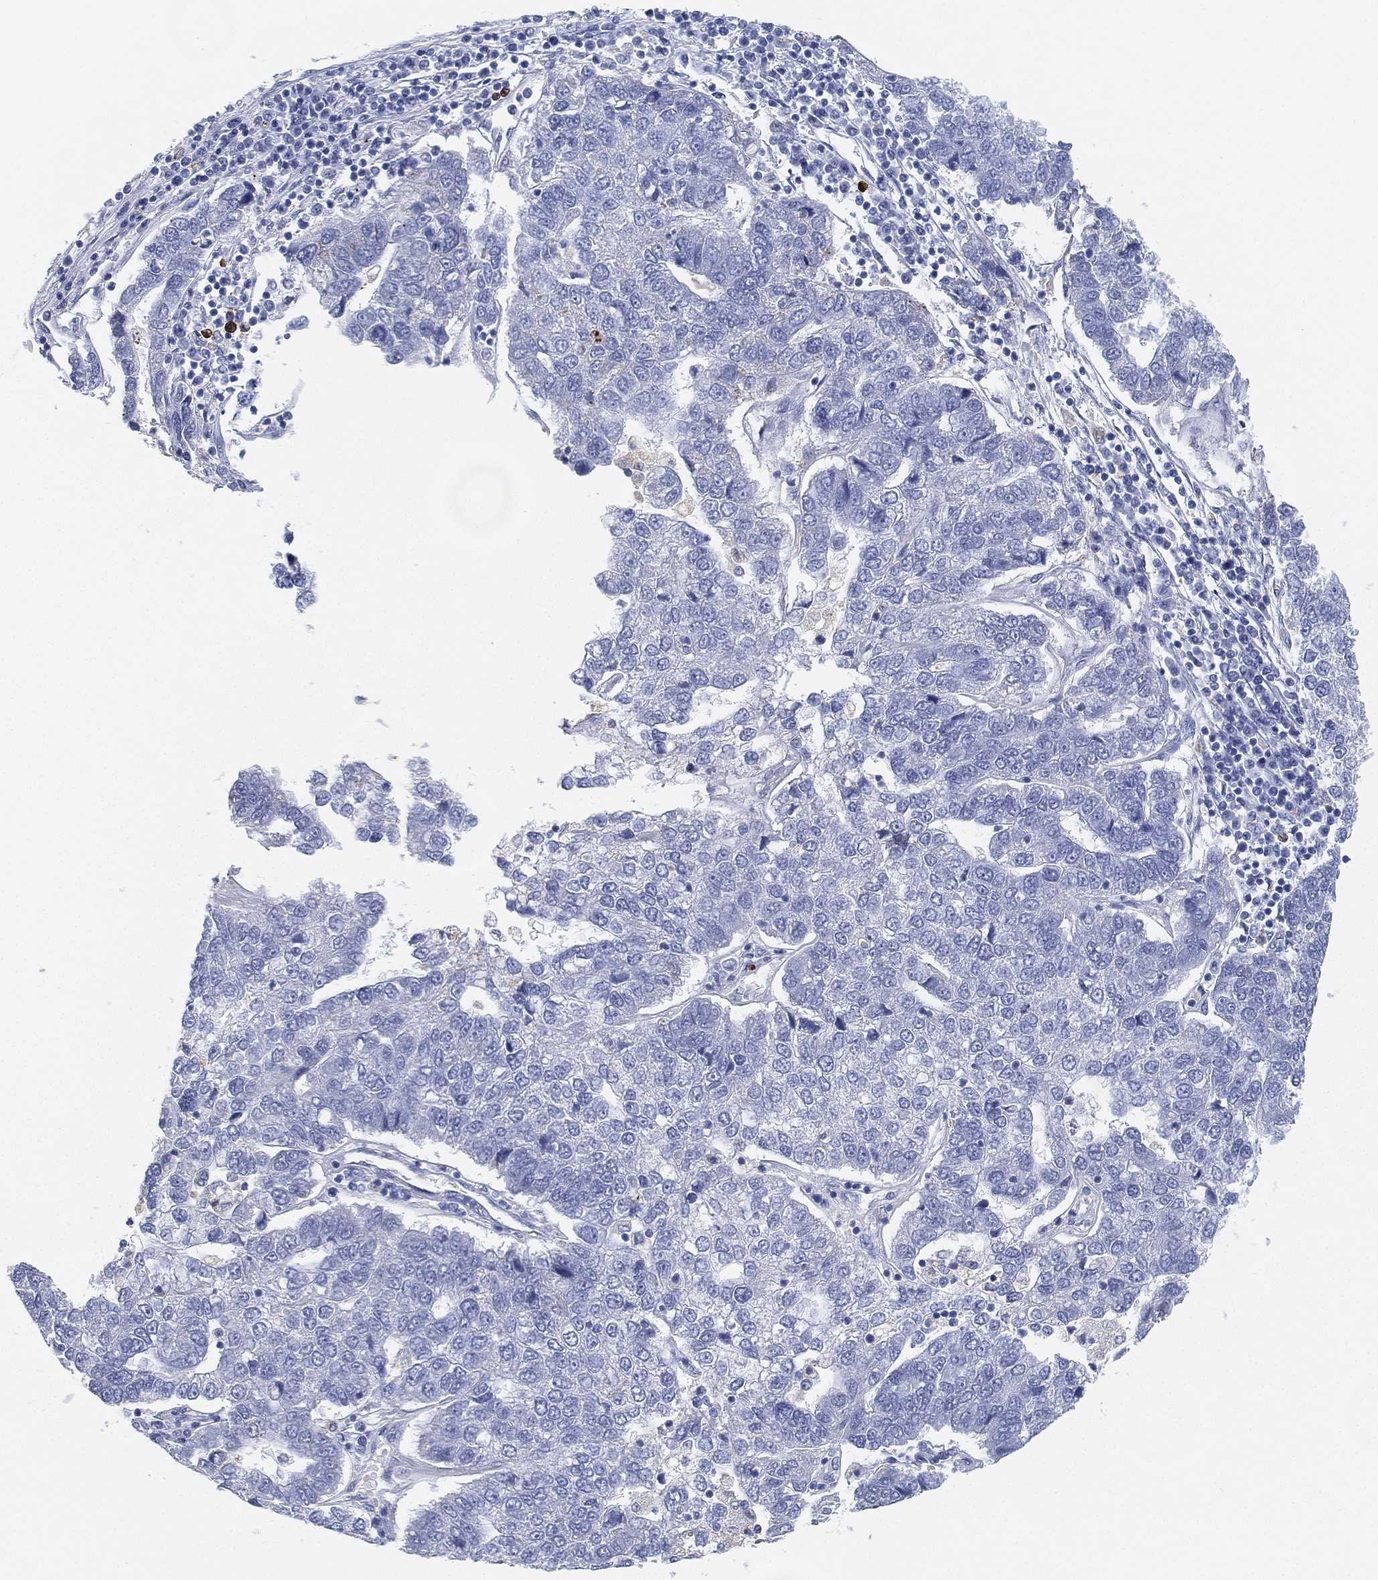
{"staining": {"intensity": "negative", "quantity": "none", "location": "none"}, "tissue": "pancreatic cancer", "cell_type": "Tumor cells", "image_type": "cancer", "snomed": [{"axis": "morphology", "description": "Adenocarcinoma, NOS"}, {"axis": "topography", "description": "Pancreas"}], "caption": "Immunohistochemical staining of pancreatic adenocarcinoma displays no significant staining in tumor cells.", "gene": "GPR61", "patient": {"sex": "female", "age": 61}}